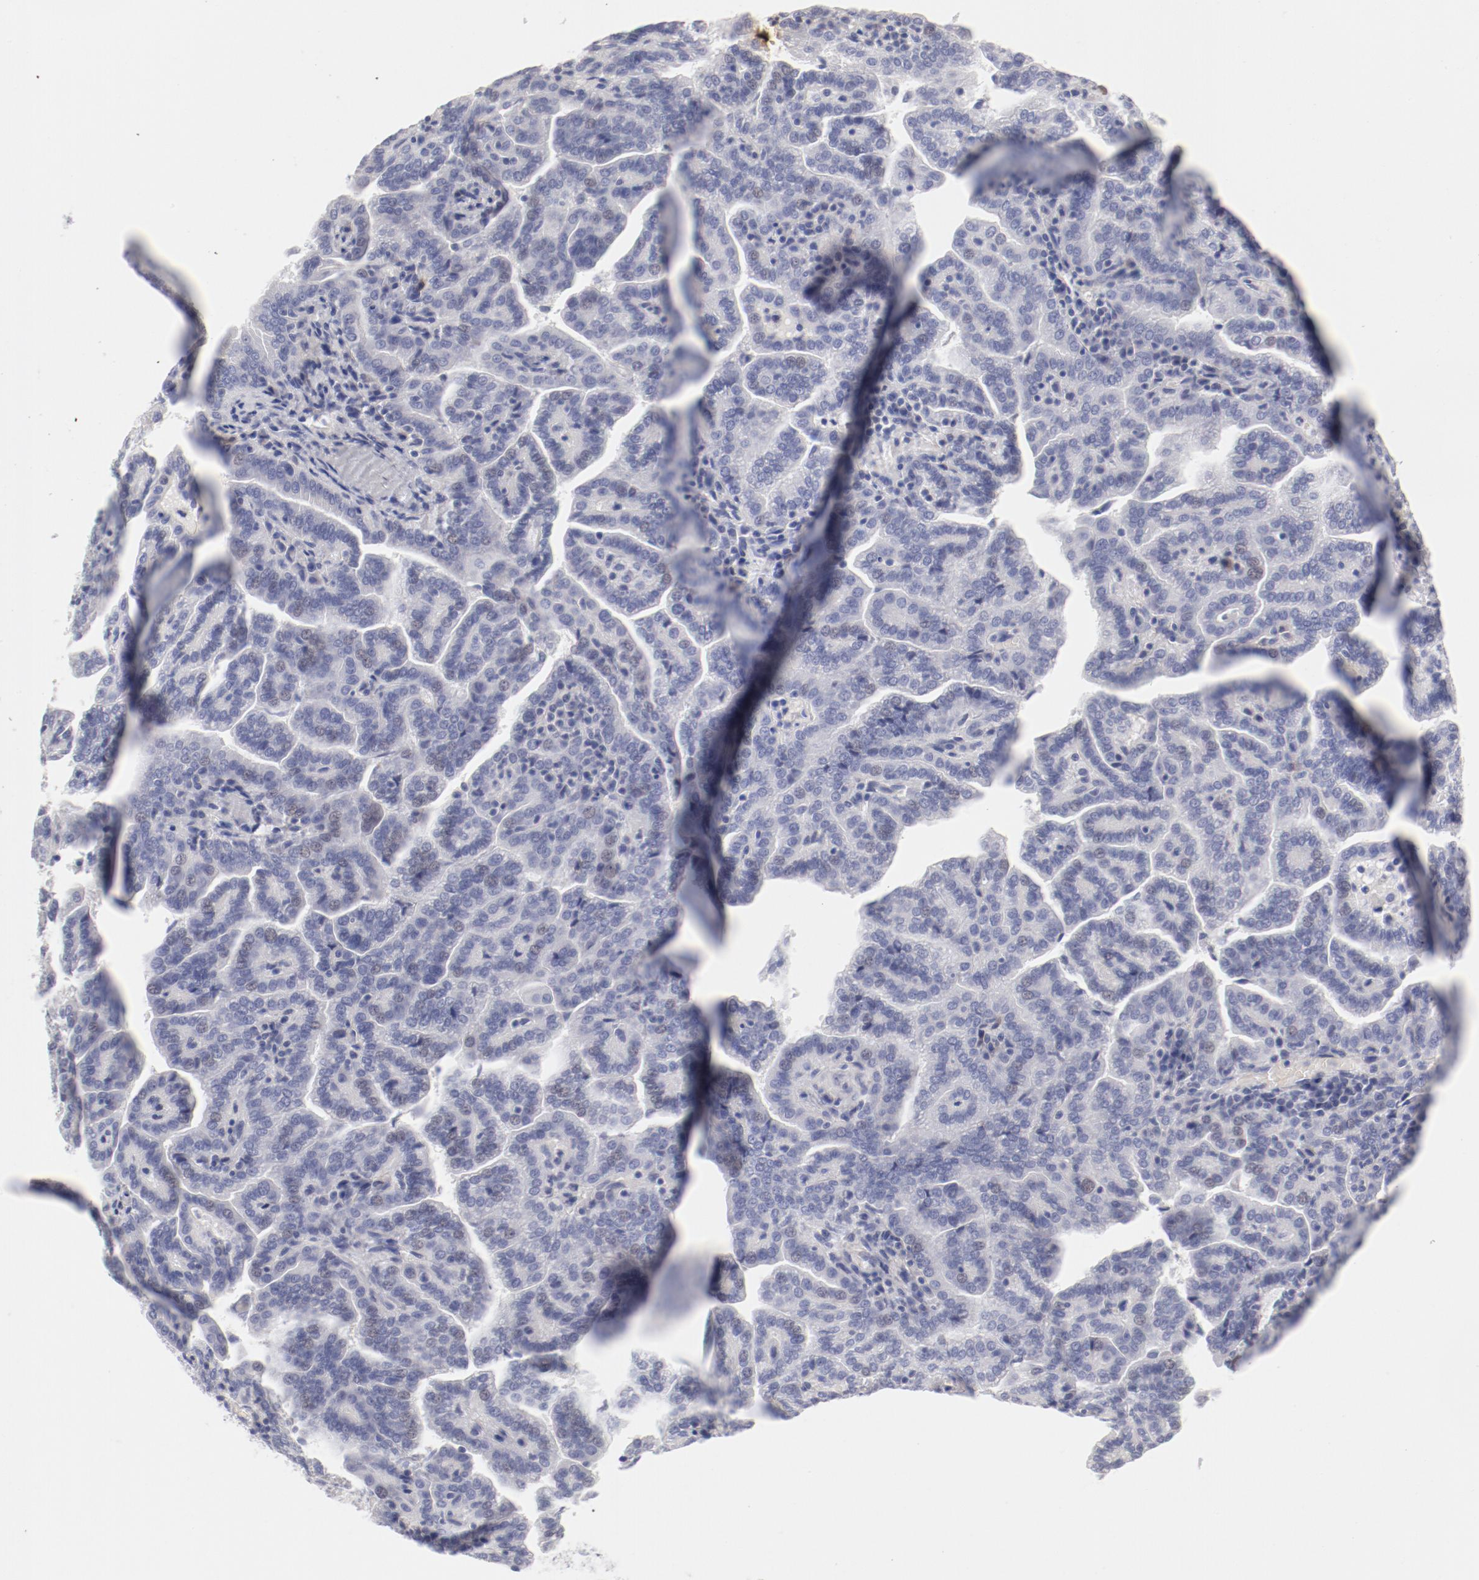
{"staining": {"intensity": "weak", "quantity": "<25%", "location": "nuclear"}, "tissue": "renal cancer", "cell_type": "Tumor cells", "image_type": "cancer", "snomed": [{"axis": "morphology", "description": "Adenocarcinoma, NOS"}, {"axis": "topography", "description": "Kidney"}], "caption": "High power microscopy image of an immunohistochemistry (IHC) histopathology image of renal adenocarcinoma, revealing no significant positivity in tumor cells.", "gene": "LAX1", "patient": {"sex": "male", "age": 61}}